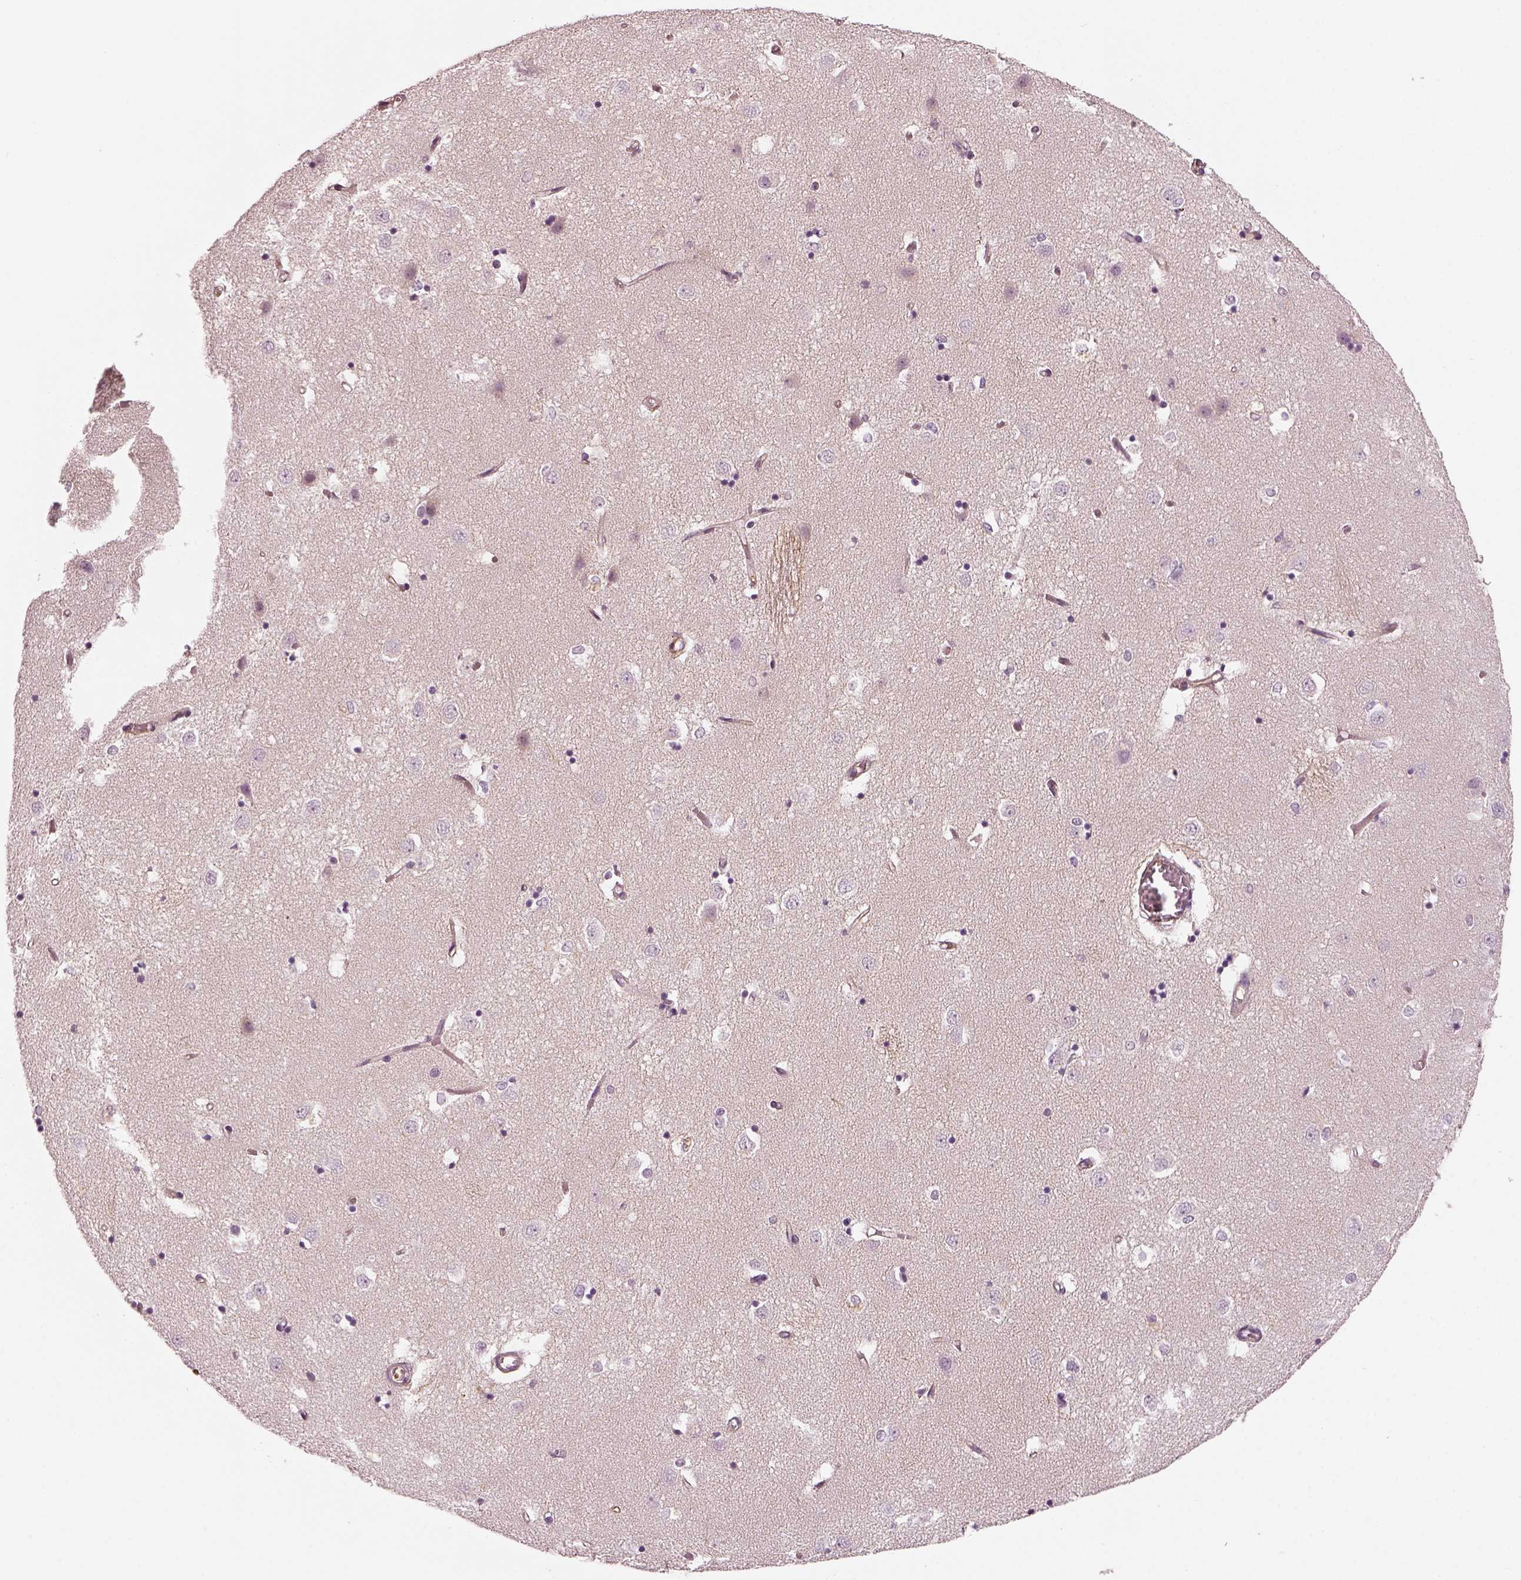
{"staining": {"intensity": "negative", "quantity": "none", "location": "none"}, "tissue": "caudate", "cell_type": "Glial cells", "image_type": "normal", "snomed": [{"axis": "morphology", "description": "Normal tissue, NOS"}, {"axis": "topography", "description": "Lateral ventricle wall"}], "caption": "Photomicrograph shows no protein expression in glial cells of unremarkable caudate. (DAB (3,3'-diaminobenzidine) IHC with hematoxylin counter stain).", "gene": "TRIM69", "patient": {"sex": "male", "age": 54}}